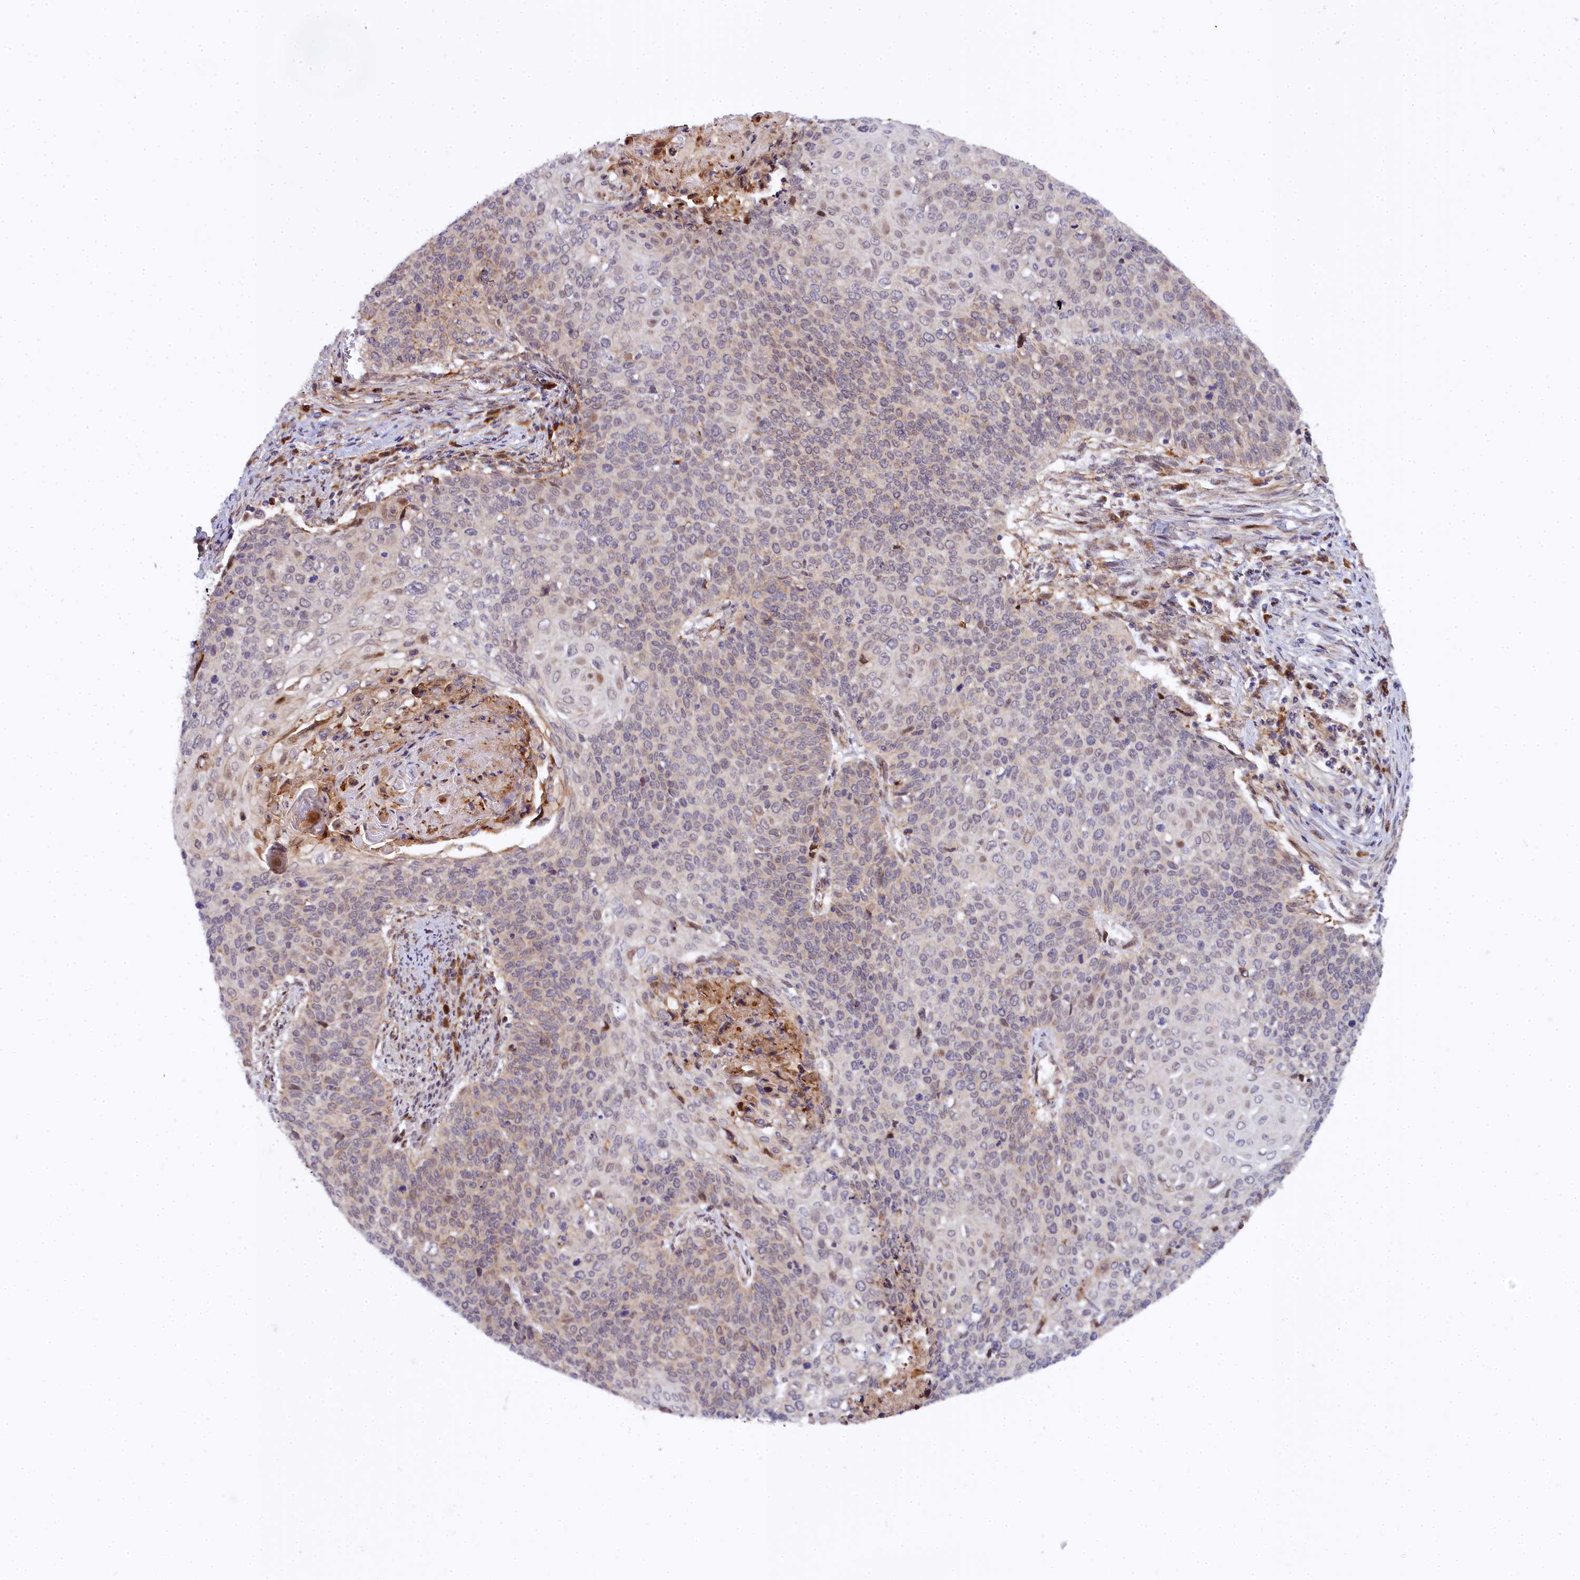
{"staining": {"intensity": "weak", "quantity": "25%-75%", "location": "cytoplasmic/membranous"}, "tissue": "cervical cancer", "cell_type": "Tumor cells", "image_type": "cancer", "snomed": [{"axis": "morphology", "description": "Squamous cell carcinoma, NOS"}, {"axis": "topography", "description": "Cervix"}], "caption": "A brown stain highlights weak cytoplasmic/membranous staining of a protein in human squamous cell carcinoma (cervical) tumor cells. The staining was performed using DAB, with brown indicating positive protein expression. Nuclei are stained blue with hematoxylin.", "gene": "MRPS11", "patient": {"sex": "female", "age": 39}}